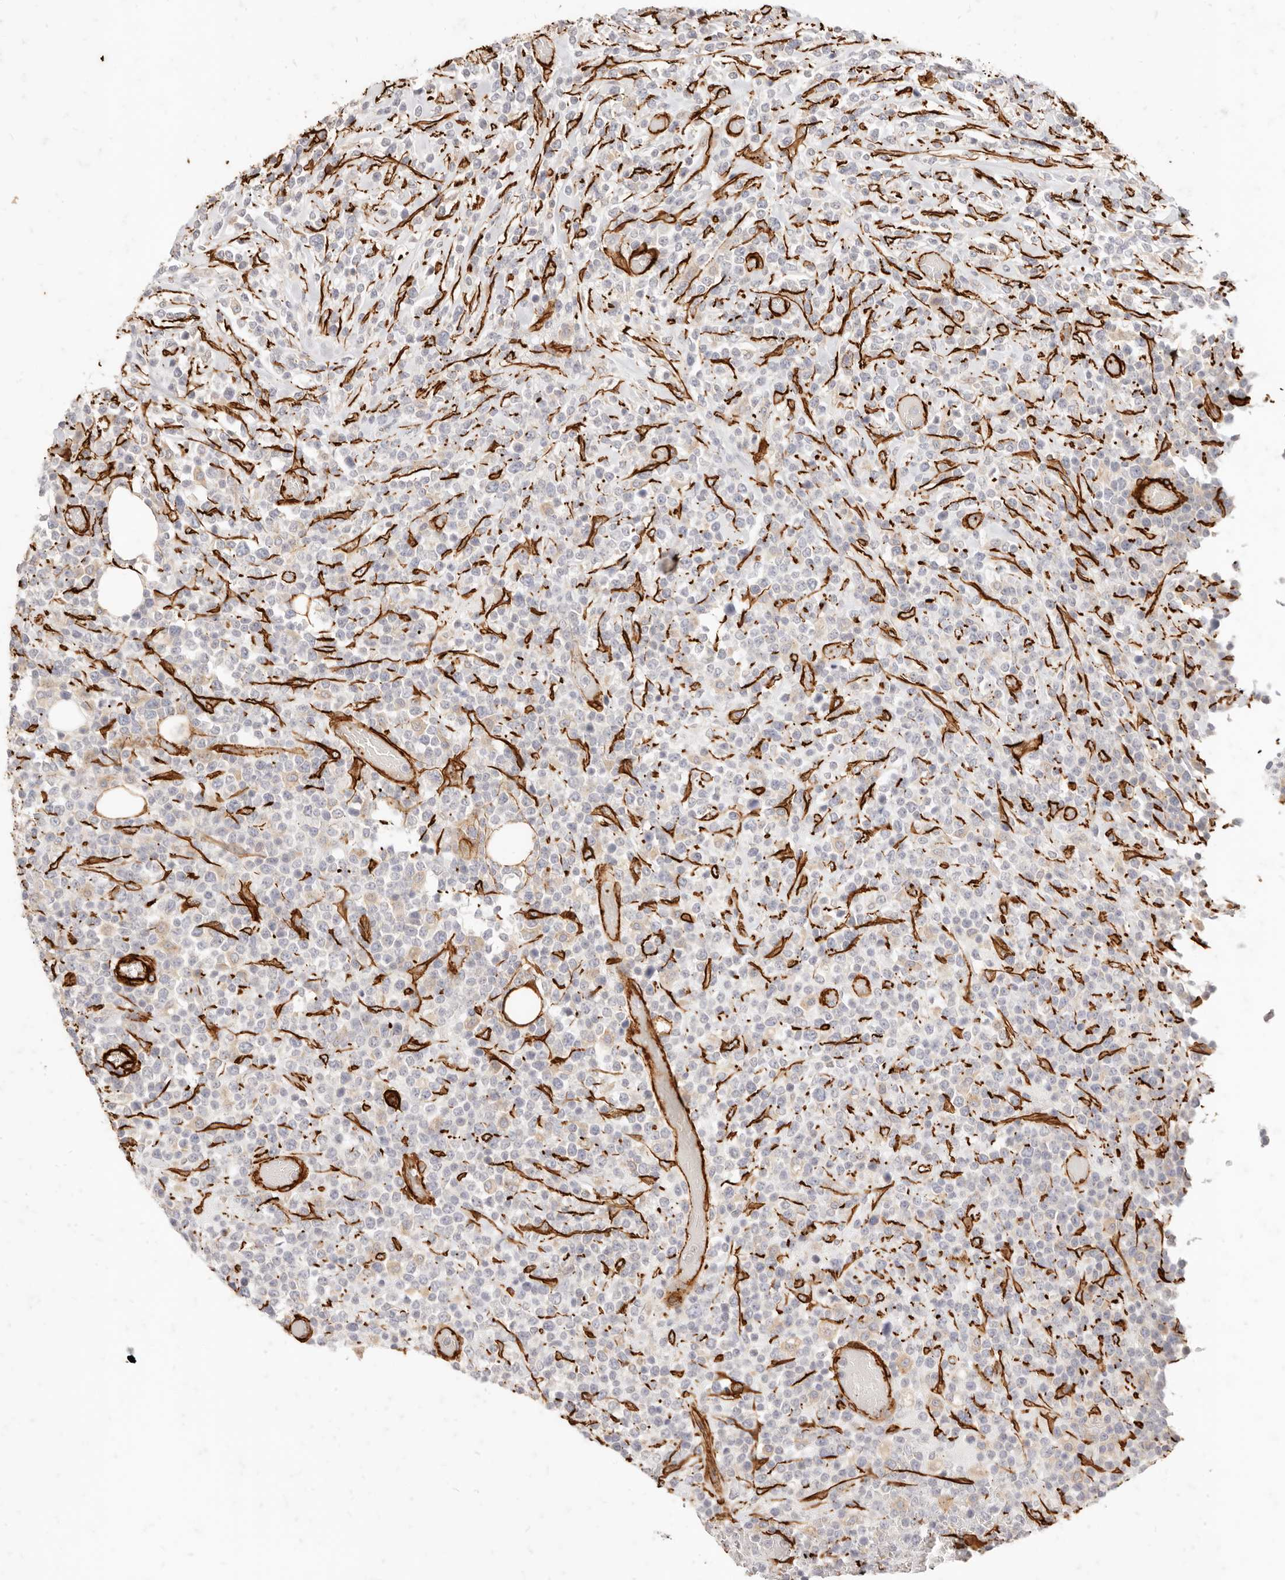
{"staining": {"intensity": "negative", "quantity": "none", "location": "none"}, "tissue": "lymphoma", "cell_type": "Tumor cells", "image_type": "cancer", "snomed": [{"axis": "morphology", "description": "Malignant lymphoma, non-Hodgkin's type, High grade"}, {"axis": "topography", "description": "Colon"}], "caption": "Malignant lymphoma, non-Hodgkin's type (high-grade) stained for a protein using IHC demonstrates no expression tumor cells.", "gene": "TMTC2", "patient": {"sex": "female", "age": 53}}